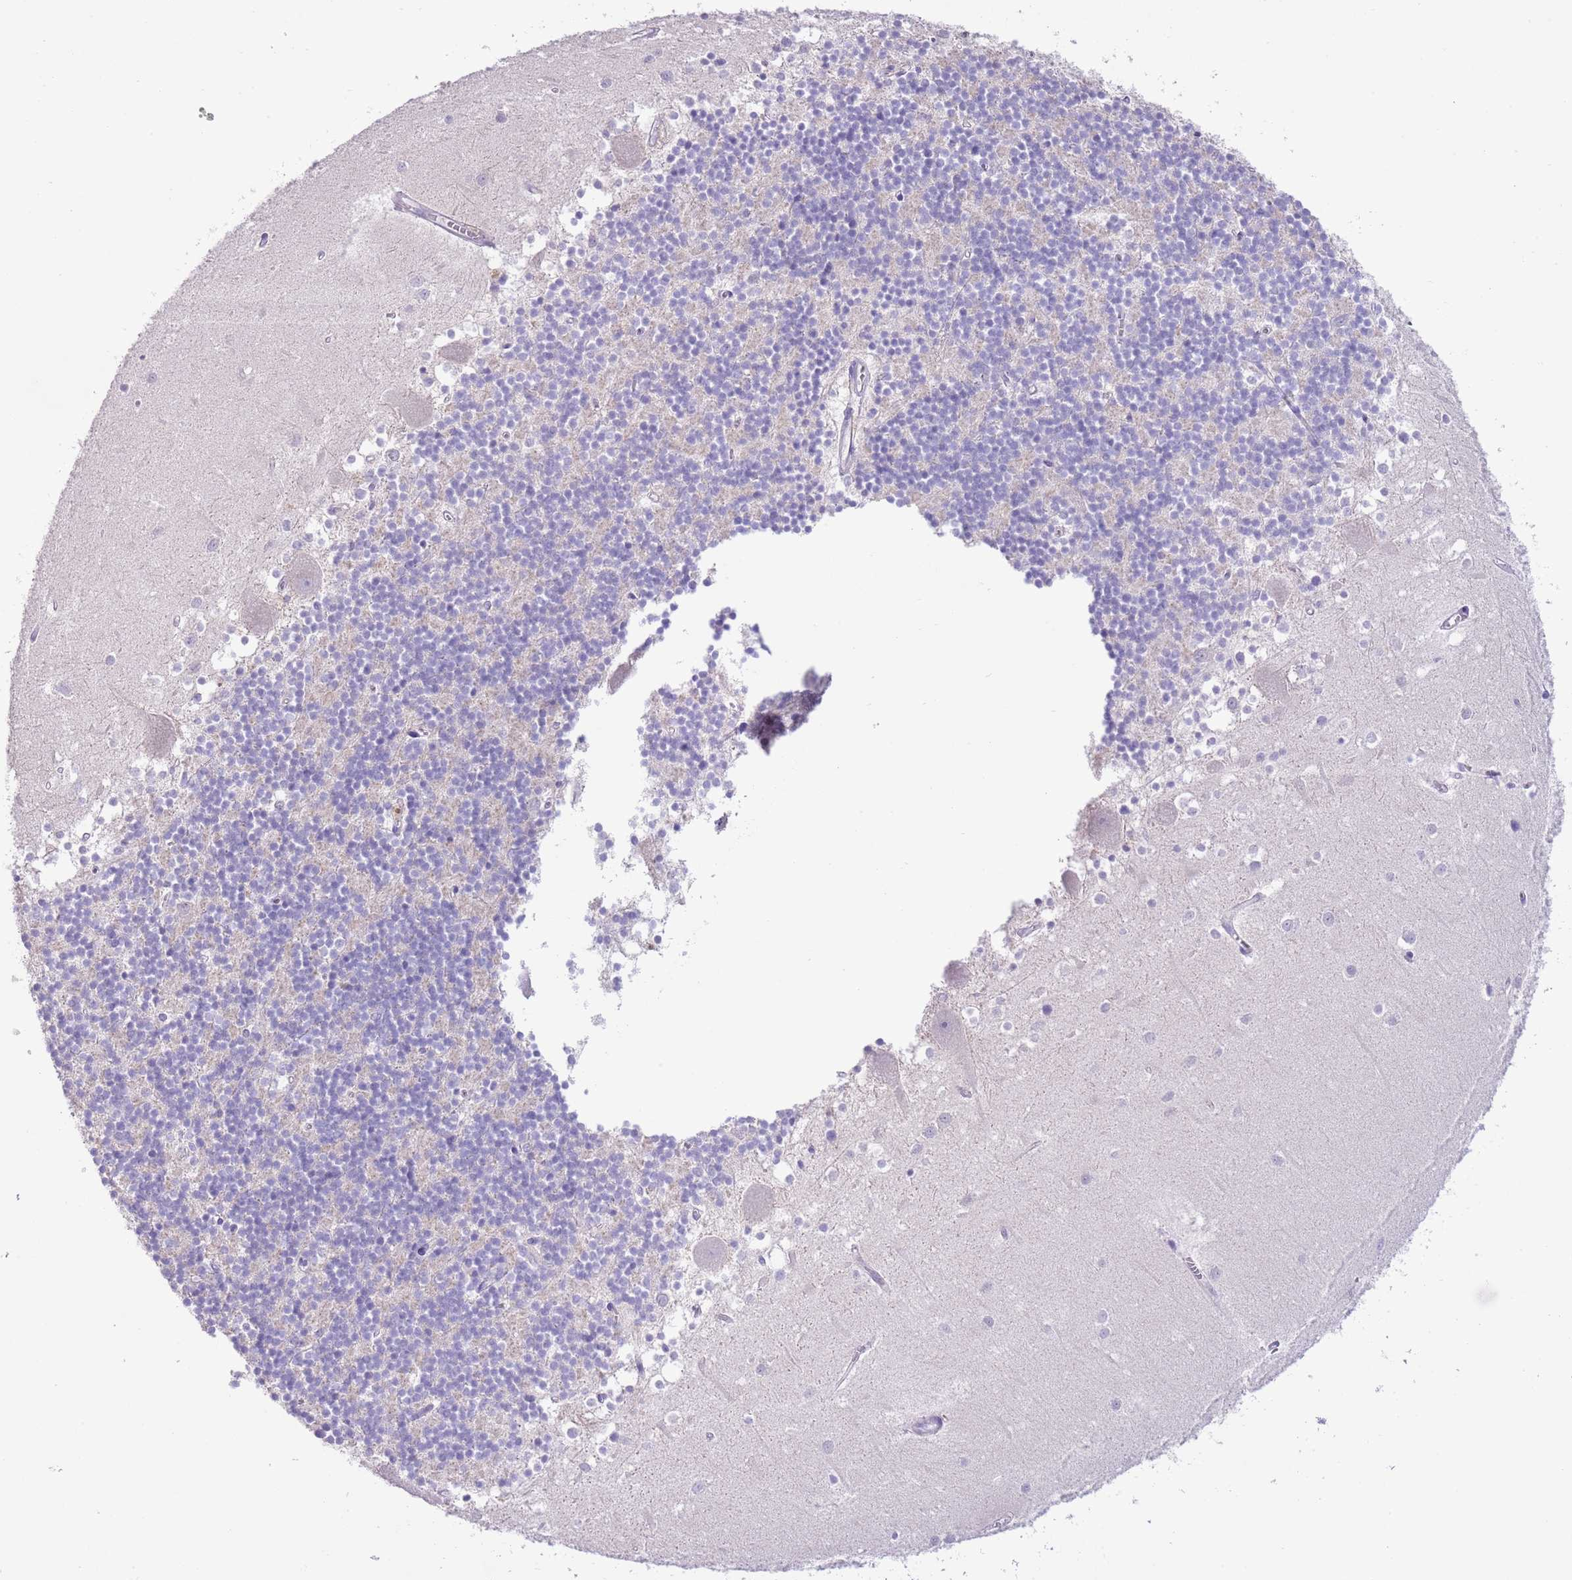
{"staining": {"intensity": "negative", "quantity": "none", "location": "none"}, "tissue": "cerebellum", "cell_type": "Cells in granular layer", "image_type": "normal", "snomed": [{"axis": "morphology", "description": "Normal tissue, NOS"}, {"axis": "topography", "description": "Cerebellum"}], "caption": "Immunohistochemistry (IHC) micrograph of normal cerebellum: human cerebellum stained with DAB exhibits no significant protein staining in cells in granular layer. Brightfield microscopy of immunohistochemistry (IHC) stained with DAB (3,3'-diaminobenzidine) (brown) and hematoxylin (blue), captured at high magnification.", "gene": "CLEC2A", "patient": {"sex": "male", "age": 54}}